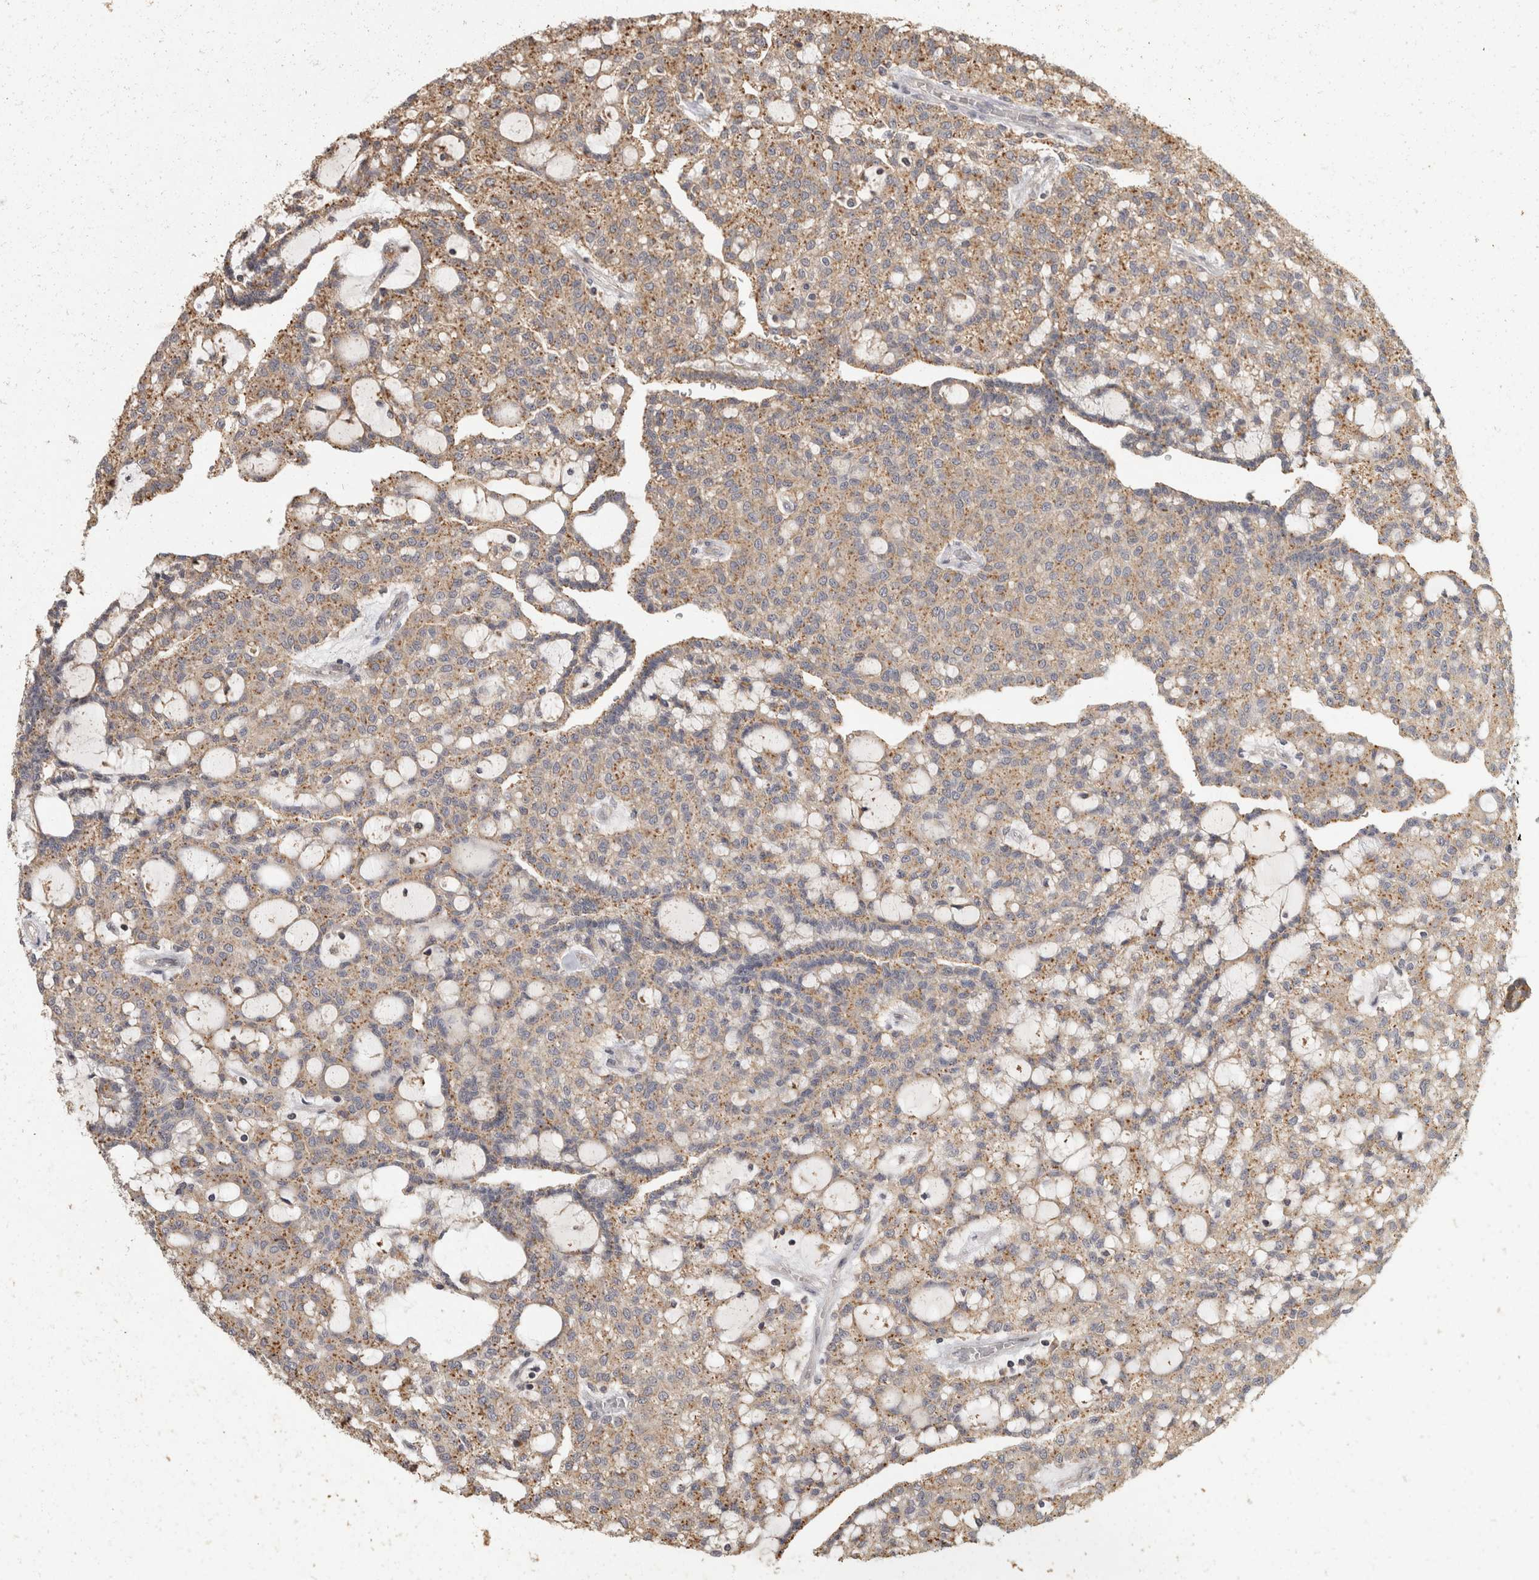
{"staining": {"intensity": "moderate", "quantity": "25%-75%", "location": "cytoplasmic/membranous"}, "tissue": "renal cancer", "cell_type": "Tumor cells", "image_type": "cancer", "snomed": [{"axis": "morphology", "description": "Adenocarcinoma, NOS"}, {"axis": "topography", "description": "Kidney"}], "caption": "The image demonstrates a brown stain indicating the presence of a protein in the cytoplasmic/membranous of tumor cells in renal cancer (adenocarcinoma). (Brightfield microscopy of DAB IHC at high magnification).", "gene": "ACAT2", "patient": {"sex": "male", "age": 63}}